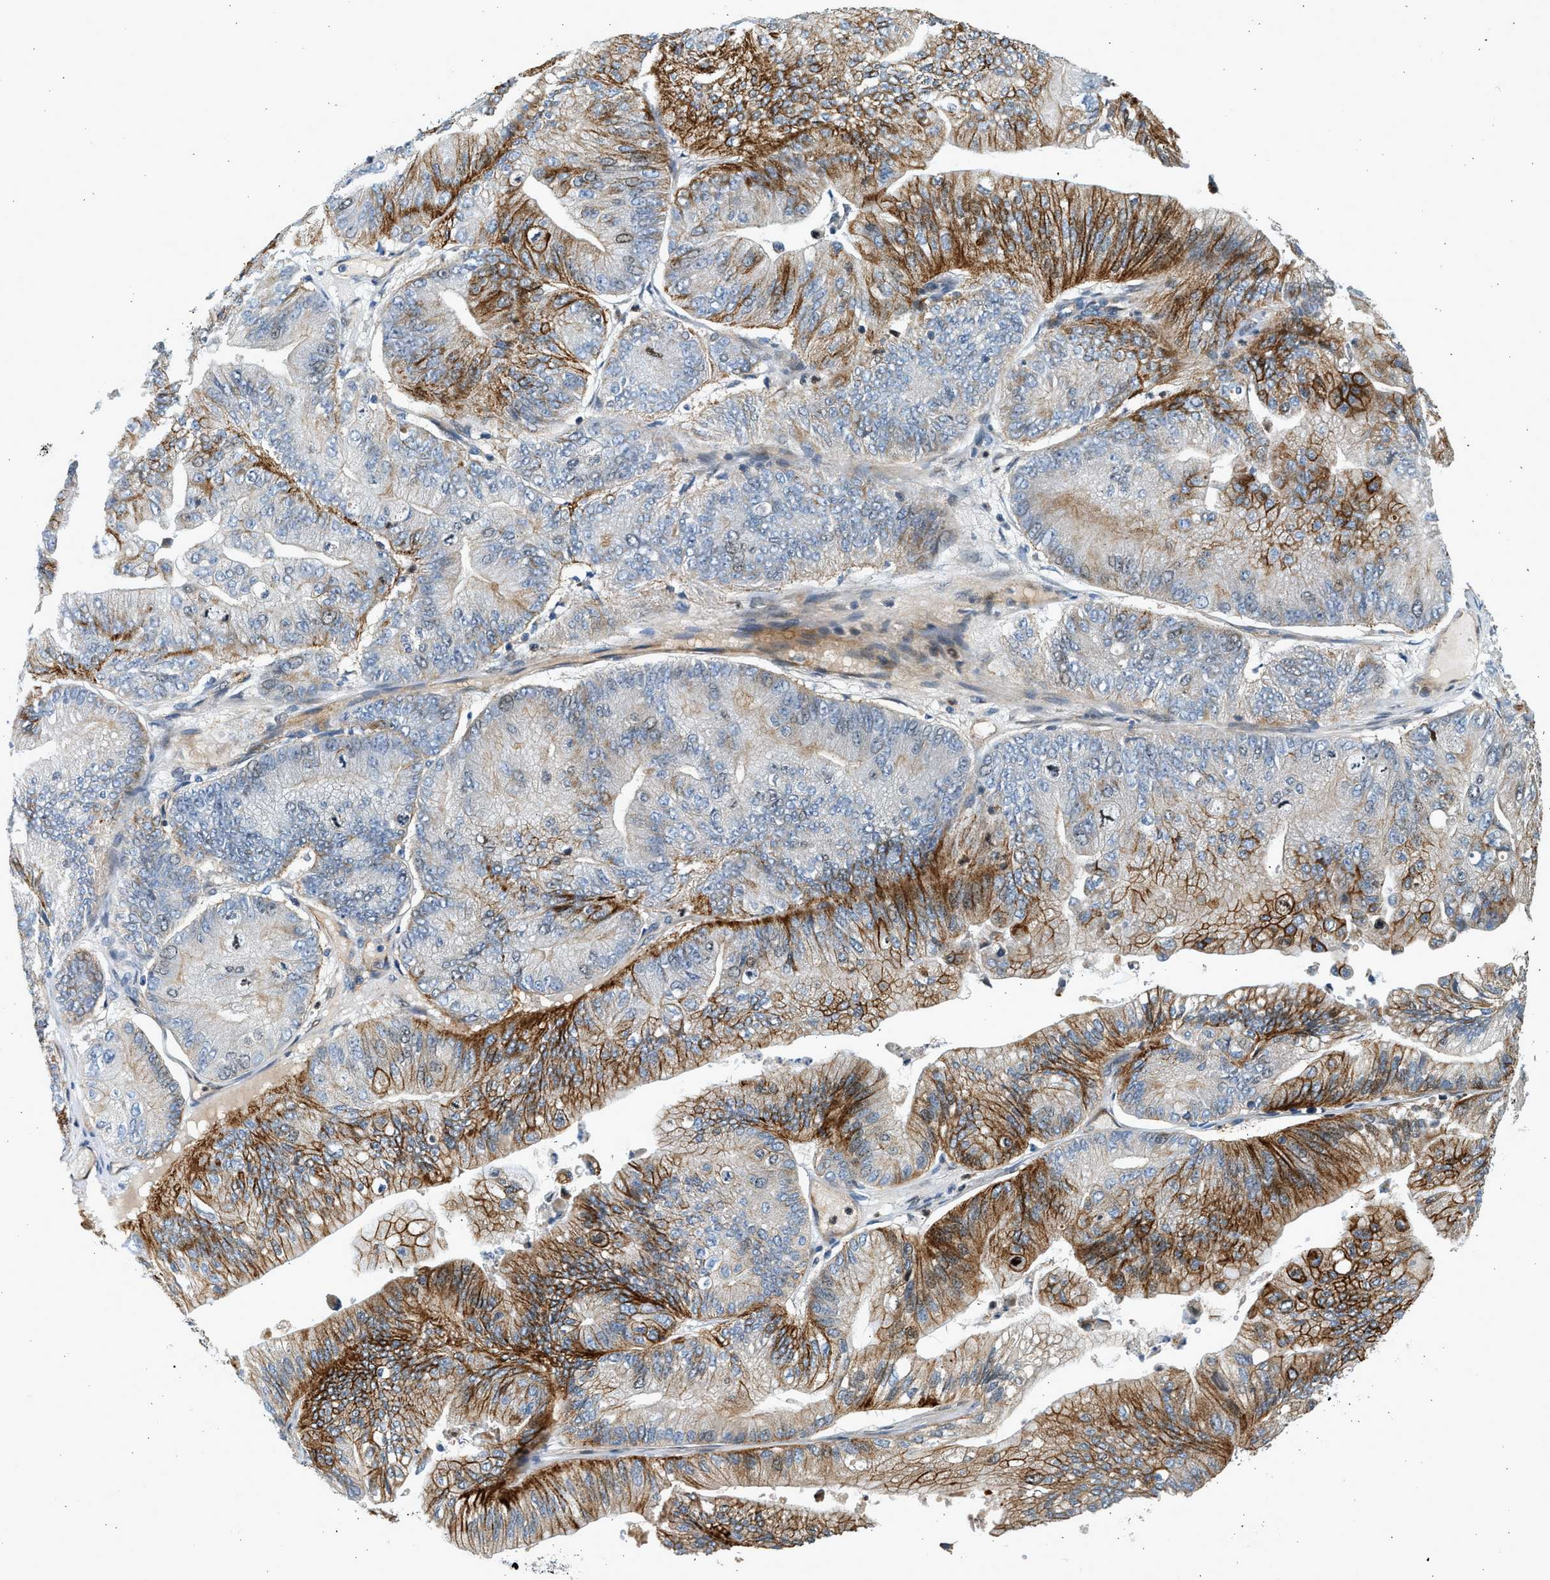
{"staining": {"intensity": "moderate", "quantity": "25%-75%", "location": "cytoplasmic/membranous"}, "tissue": "ovarian cancer", "cell_type": "Tumor cells", "image_type": "cancer", "snomed": [{"axis": "morphology", "description": "Cystadenocarcinoma, mucinous, NOS"}, {"axis": "topography", "description": "Ovary"}], "caption": "Immunohistochemical staining of human ovarian cancer (mucinous cystadenocarcinoma) demonstrates medium levels of moderate cytoplasmic/membranous protein expression in about 25%-75% of tumor cells.", "gene": "NRSN2", "patient": {"sex": "female", "age": 61}}